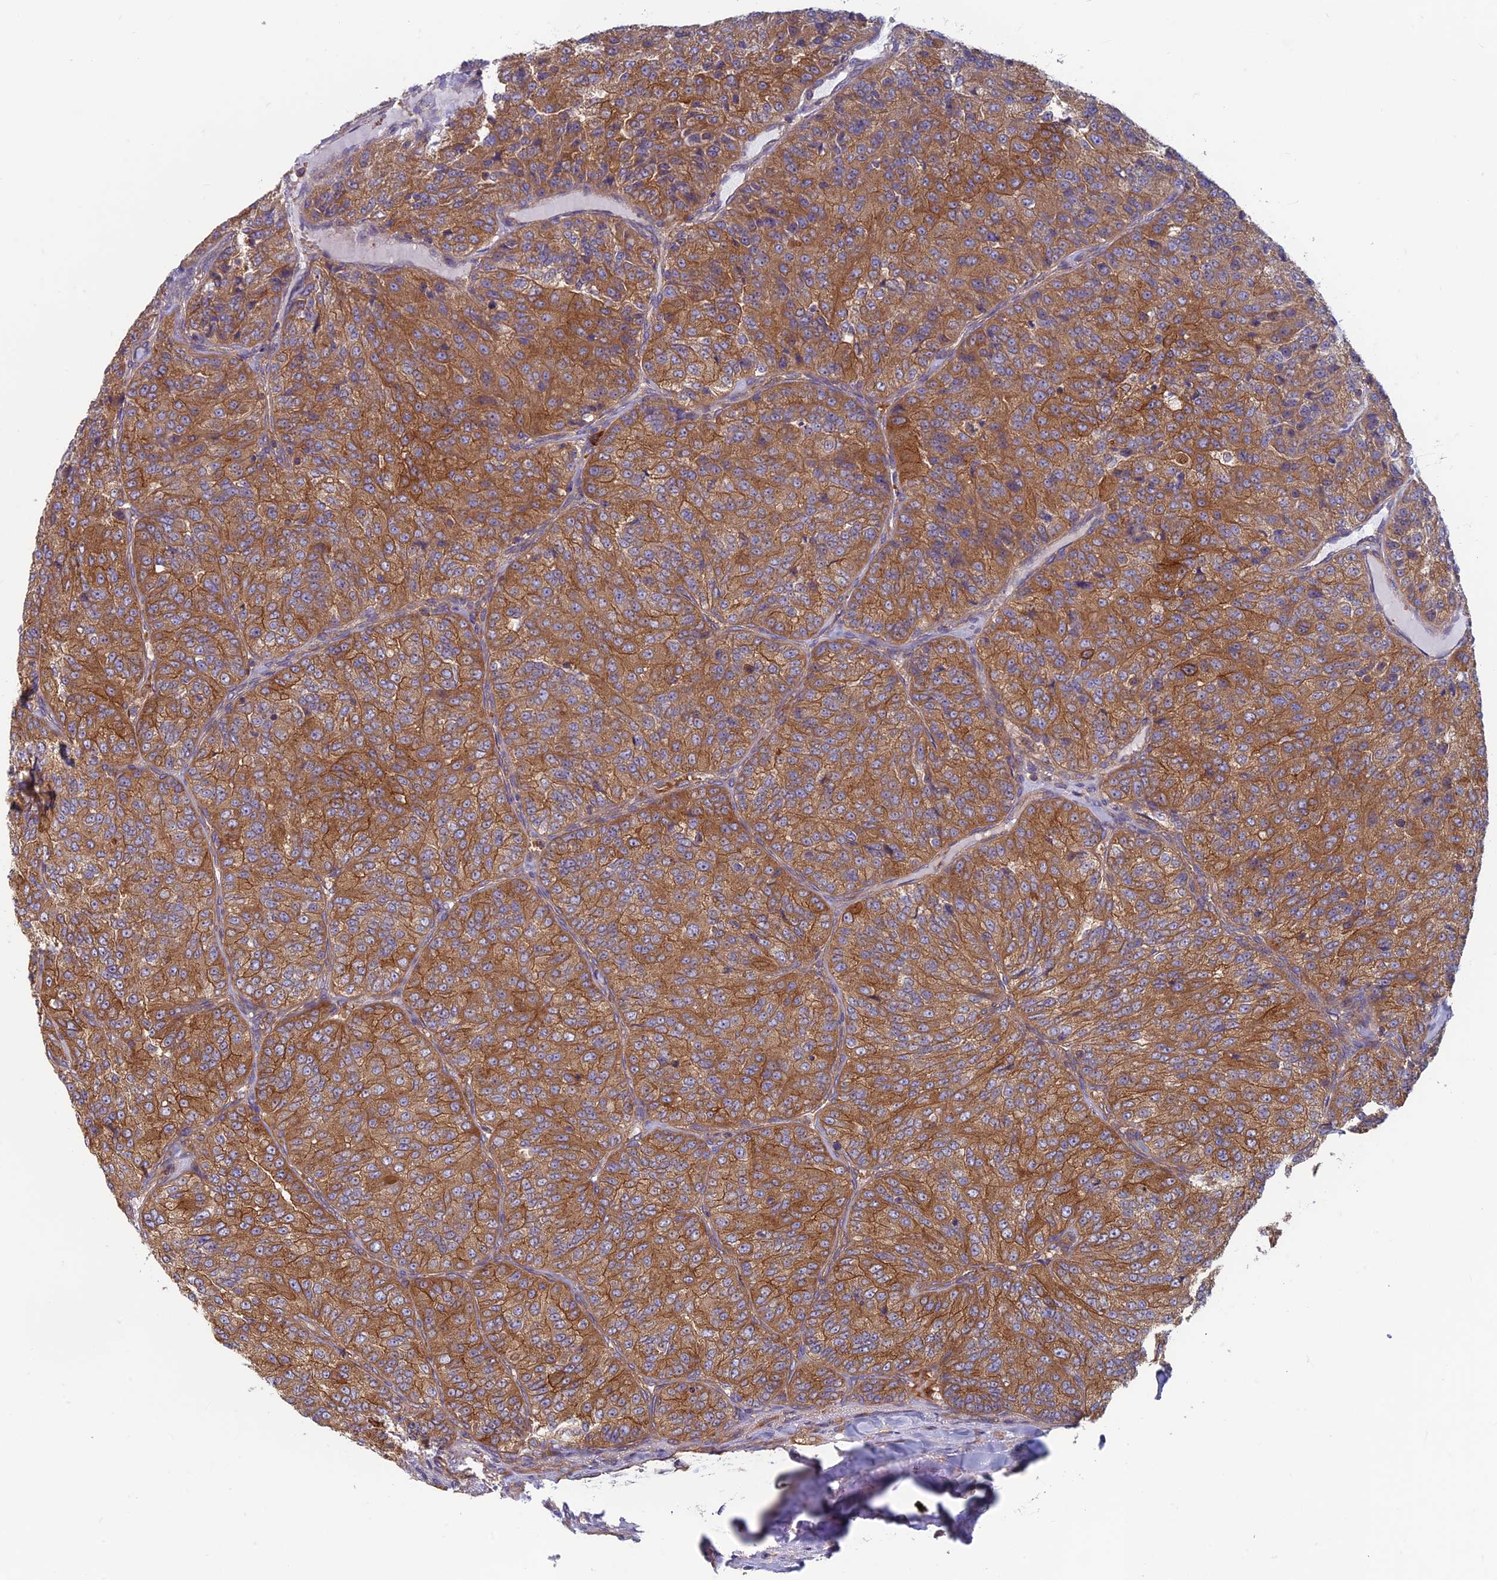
{"staining": {"intensity": "strong", "quantity": ">75%", "location": "cytoplasmic/membranous"}, "tissue": "renal cancer", "cell_type": "Tumor cells", "image_type": "cancer", "snomed": [{"axis": "morphology", "description": "Adenocarcinoma, NOS"}, {"axis": "topography", "description": "Kidney"}], "caption": "An immunohistochemistry (IHC) image of neoplastic tissue is shown. Protein staining in brown shows strong cytoplasmic/membranous positivity in adenocarcinoma (renal) within tumor cells.", "gene": "DNM1L", "patient": {"sex": "female", "age": 63}}